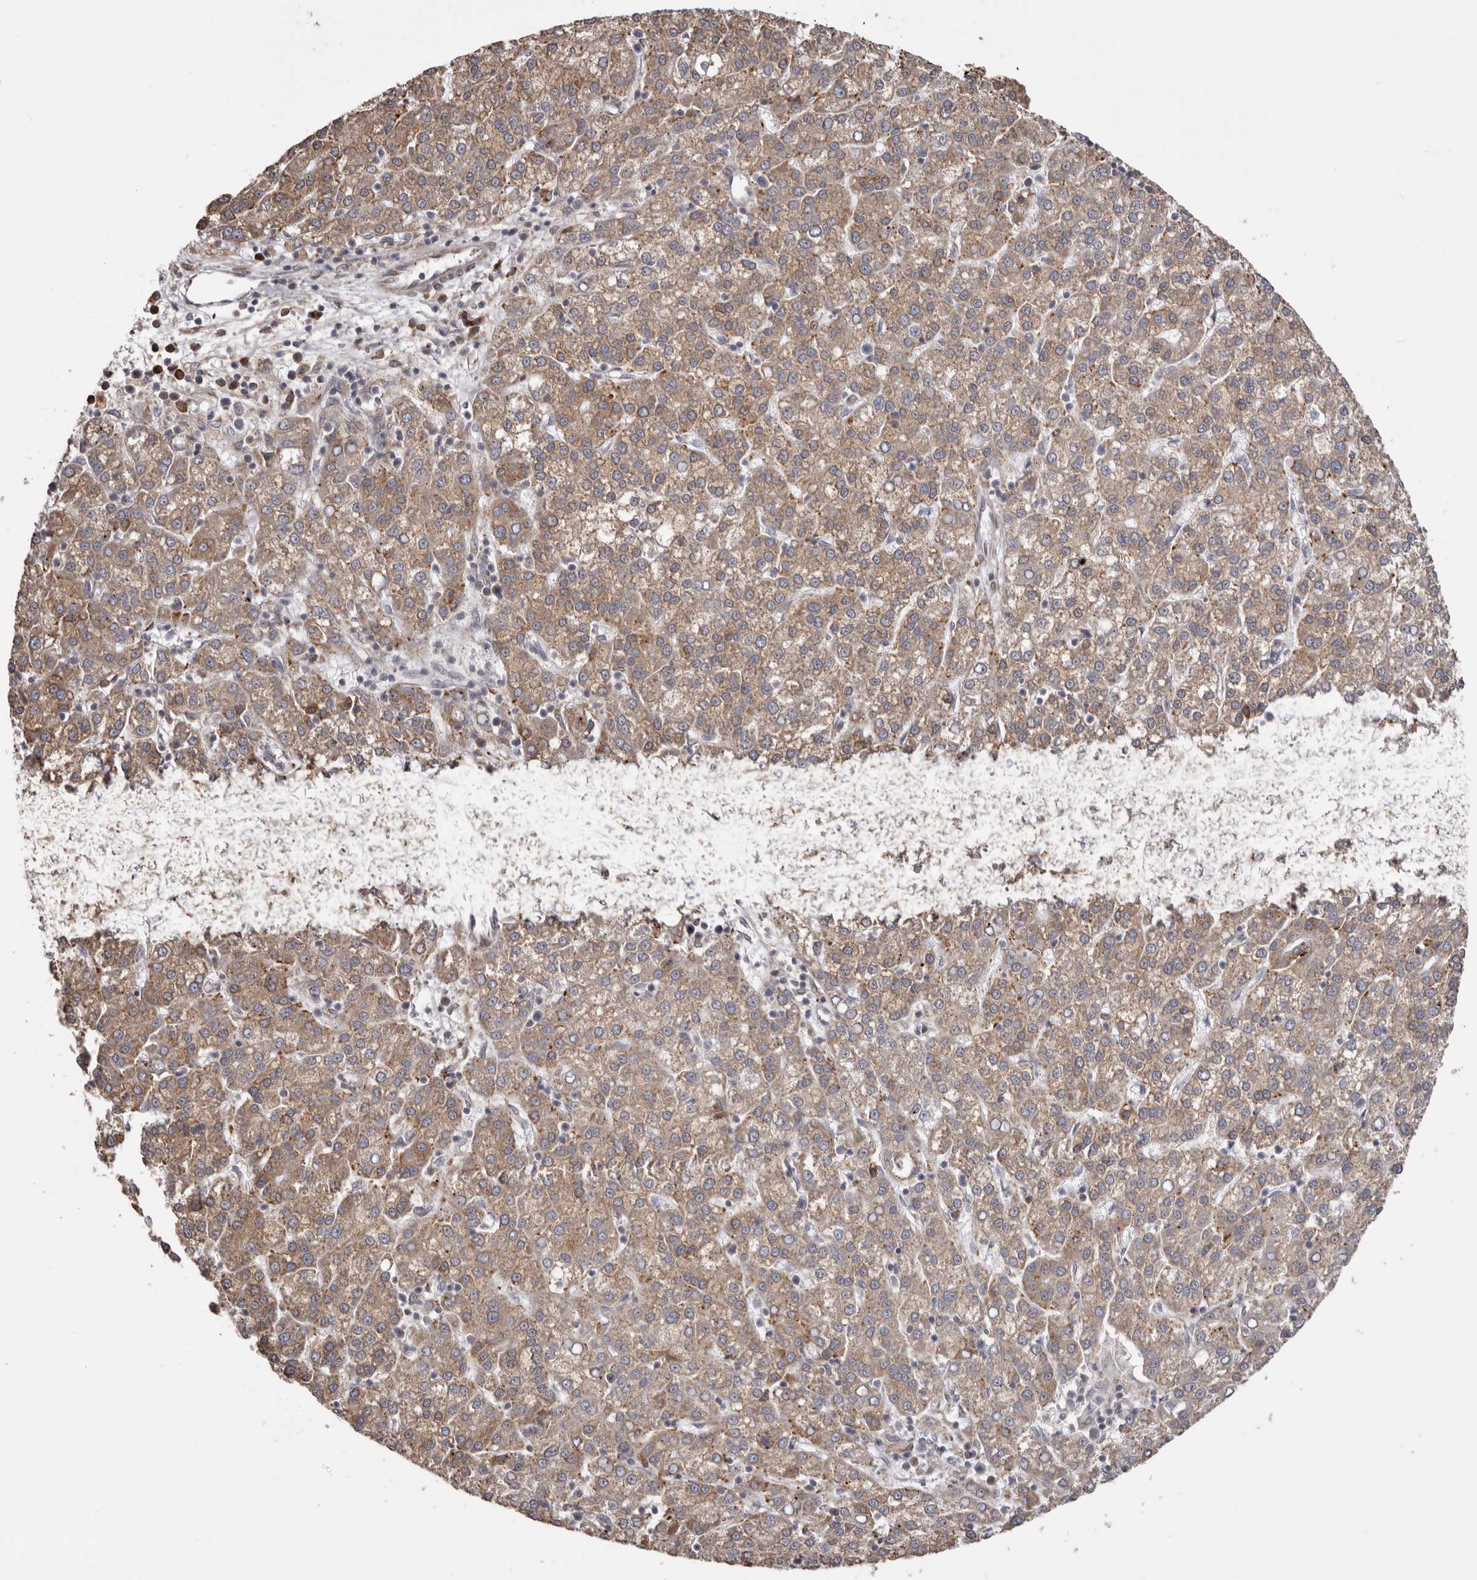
{"staining": {"intensity": "weak", "quantity": ">75%", "location": "cytoplasmic/membranous"}, "tissue": "liver cancer", "cell_type": "Tumor cells", "image_type": "cancer", "snomed": [{"axis": "morphology", "description": "Carcinoma, Hepatocellular, NOS"}, {"axis": "topography", "description": "Liver"}], "caption": "Liver cancer was stained to show a protein in brown. There is low levels of weak cytoplasmic/membranous staining in approximately >75% of tumor cells.", "gene": "NUP43", "patient": {"sex": "female", "age": 58}}